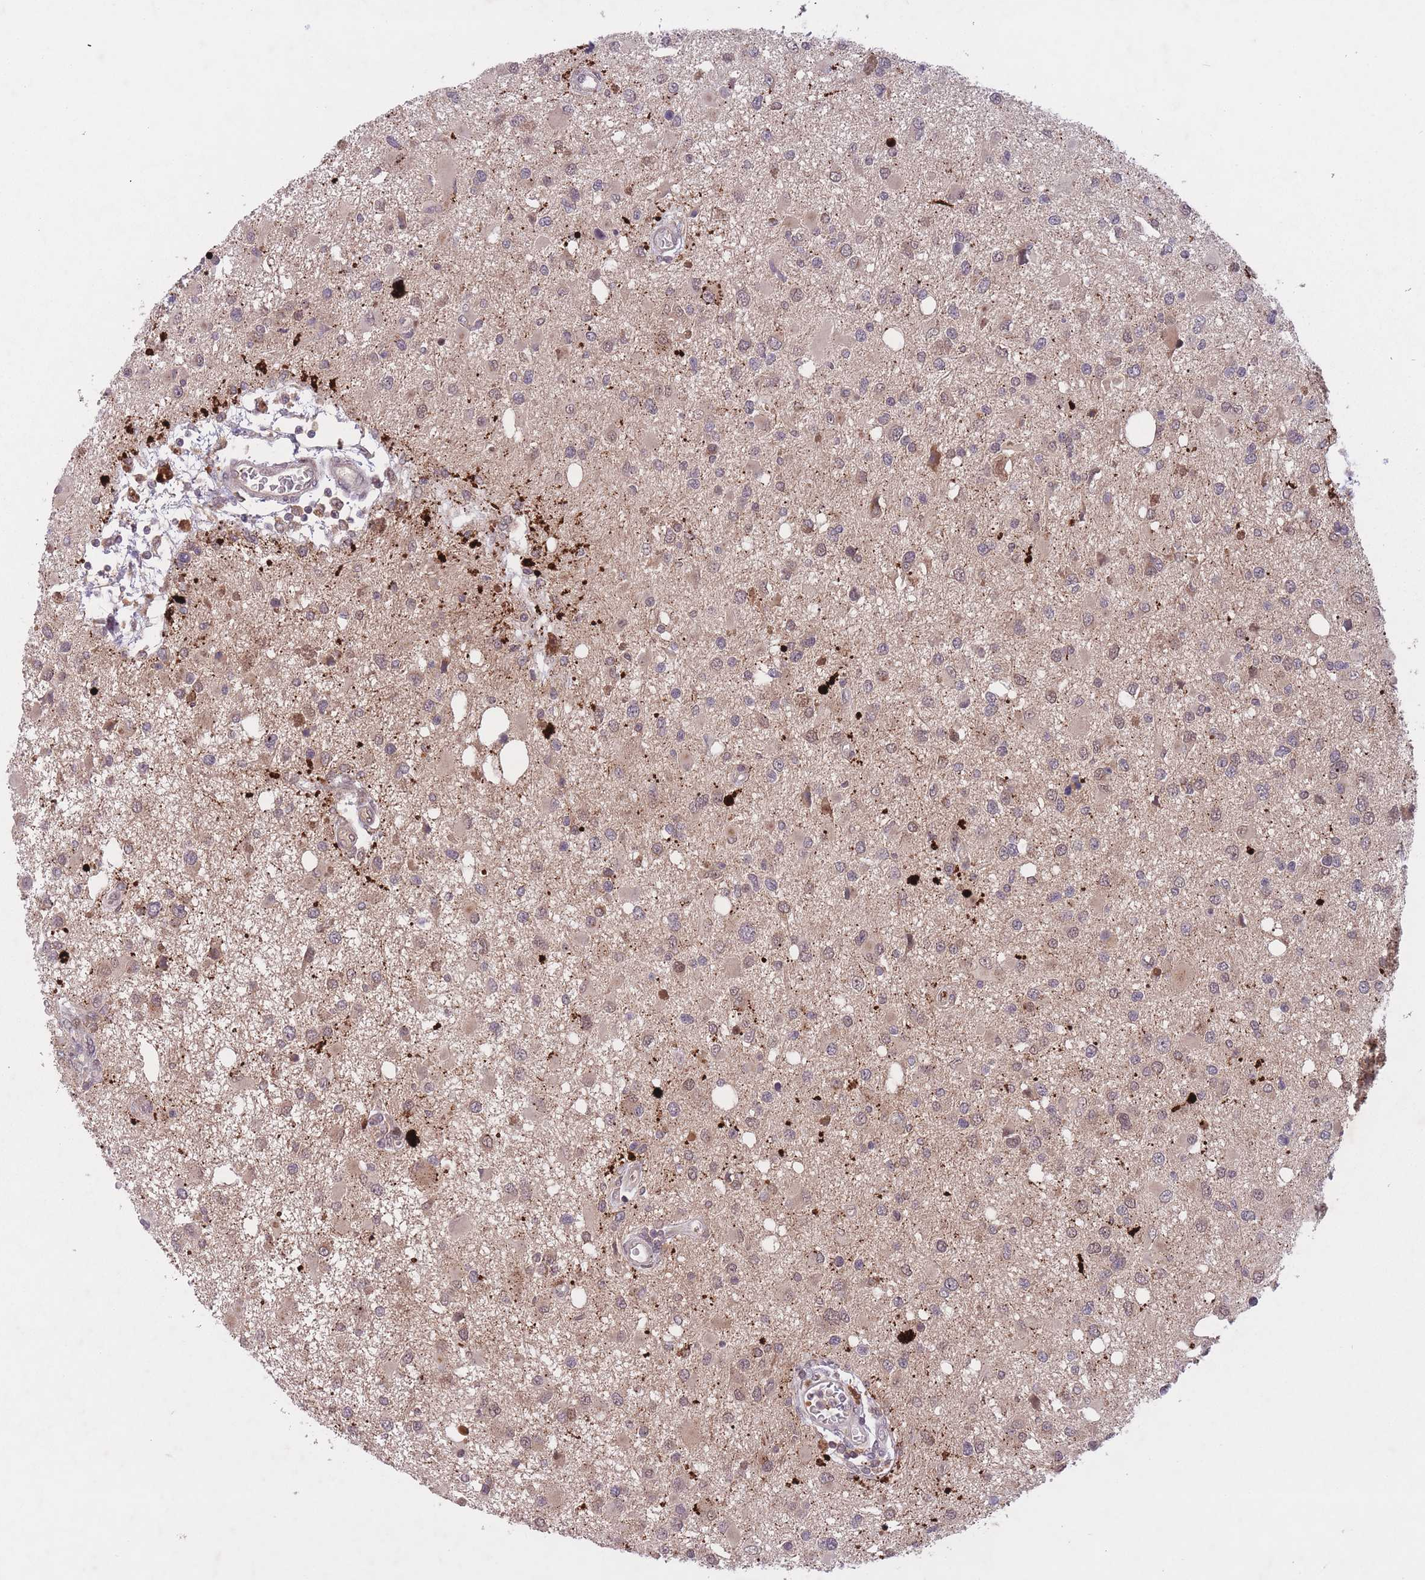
{"staining": {"intensity": "moderate", "quantity": "<25%", "location": "cytoplasmic/membranous,nuclear"}, "tissue": "glioma", "cell_type": "Tumor cells", "image_type": "cancer", "snomed": [{"axis": "morphology", "description": "Glioma, malignant, High grade"}, {"axis": "topography", "description": "Brain"}], "caption": "The immunohistochemical stain labels moderate cytoplasmic/membranous and nuclear staining in tumor cells of glioma tissue.", "gene": "SECTM1", "patient": {"sex": "male", "age": 53}}